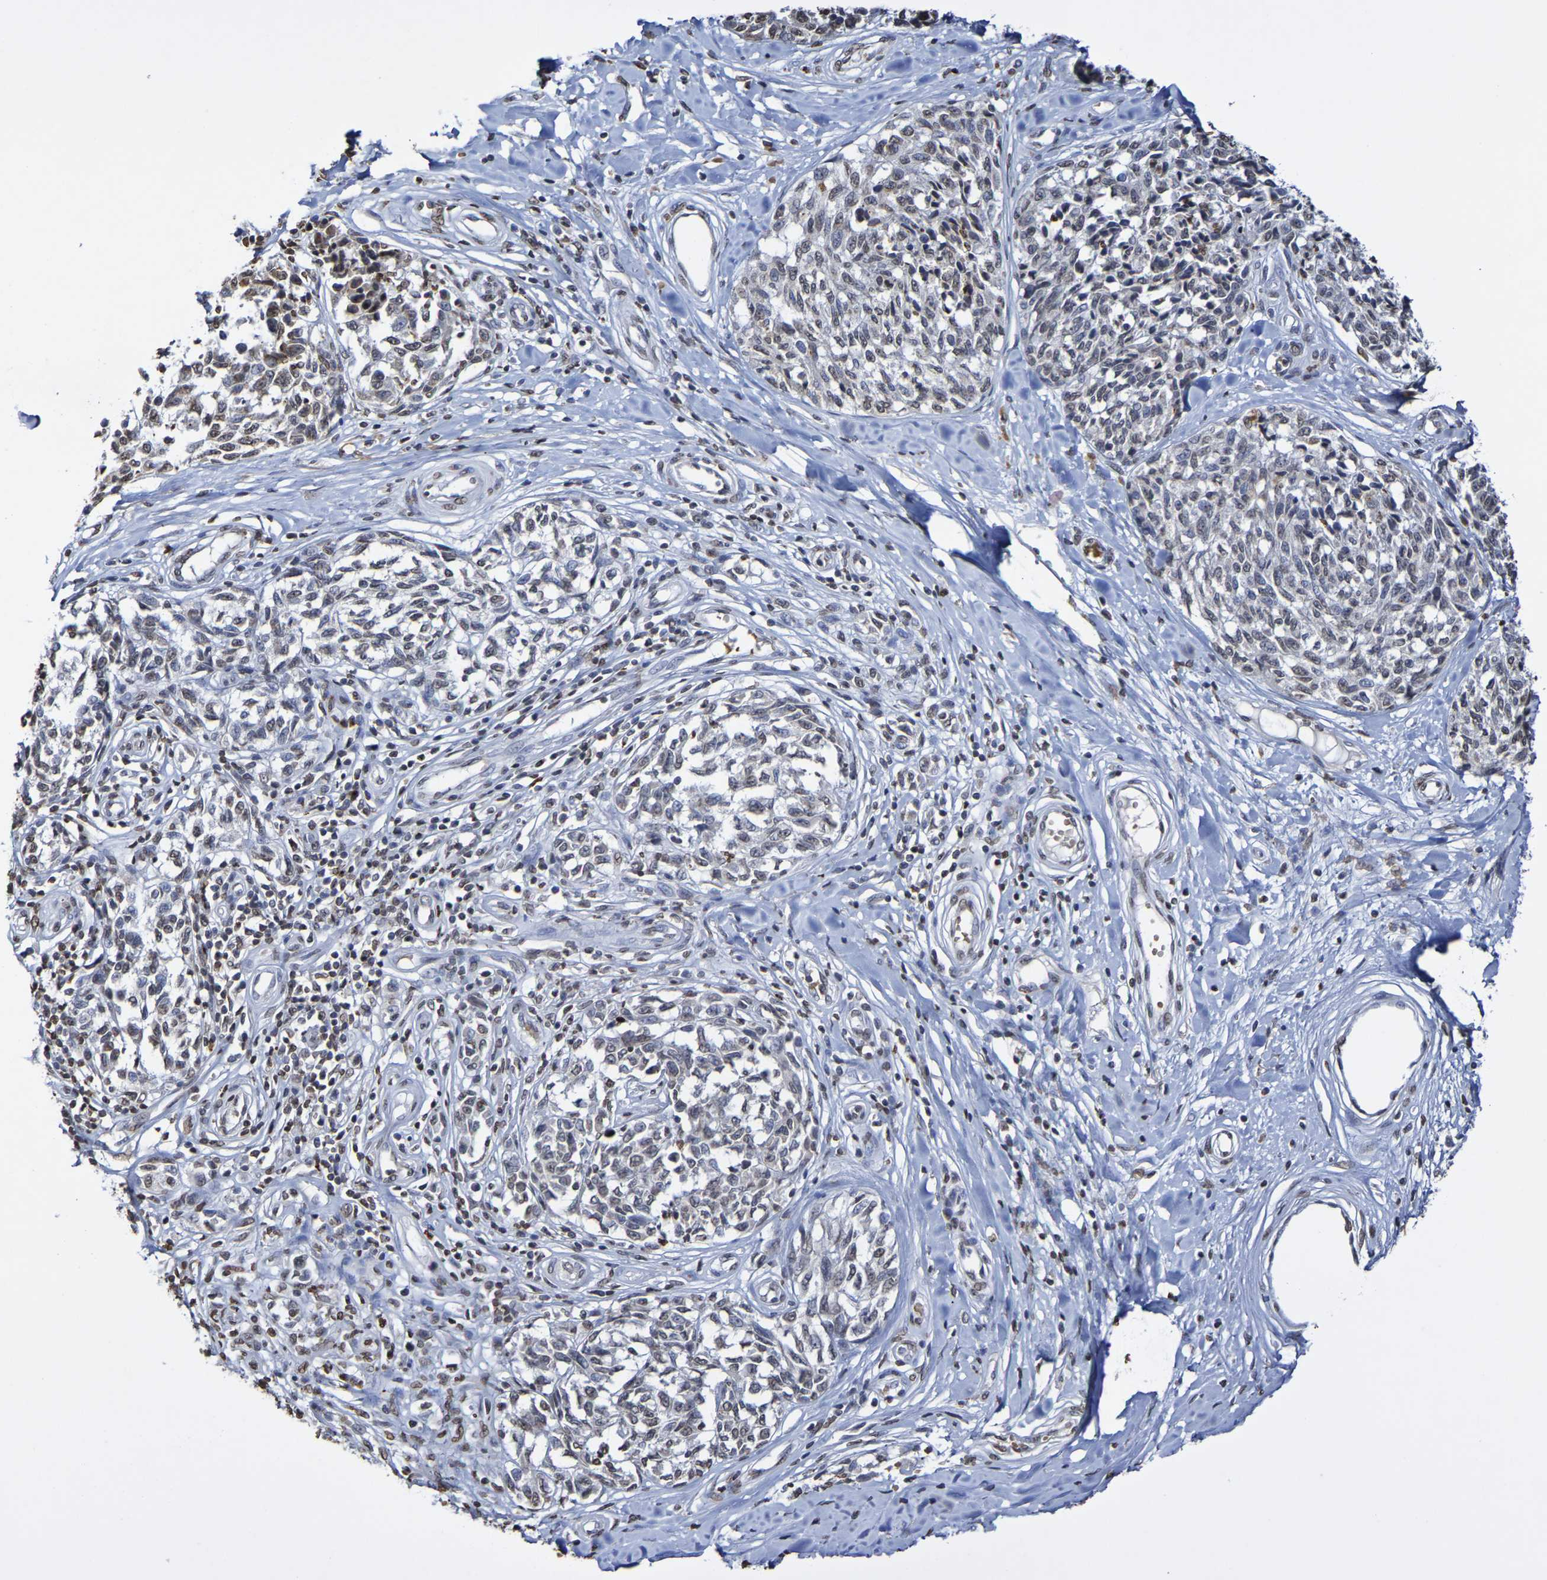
{"staining": {"intensity": "weak", "quantity": "<25%", "location": "nuclear"}, "tissue": "melanoma", "cell_type": "Tumor cells", "image_type": "cancer", "snomed": [{"axis": "morphology", "description": "Malignant melanoma, NOS"}, {"axis": "topography", "description": "Skin"}], "caption": "The immunohistochemistry photomicrograph has no significant expression in tumor cells of malignant melanoma tissue. (DAB (3,3'-diaminobenzidine) IHC with hematoxylin counter stain).", "gene": "ATF4", "patient": {"sex": "female", "age": 64}}